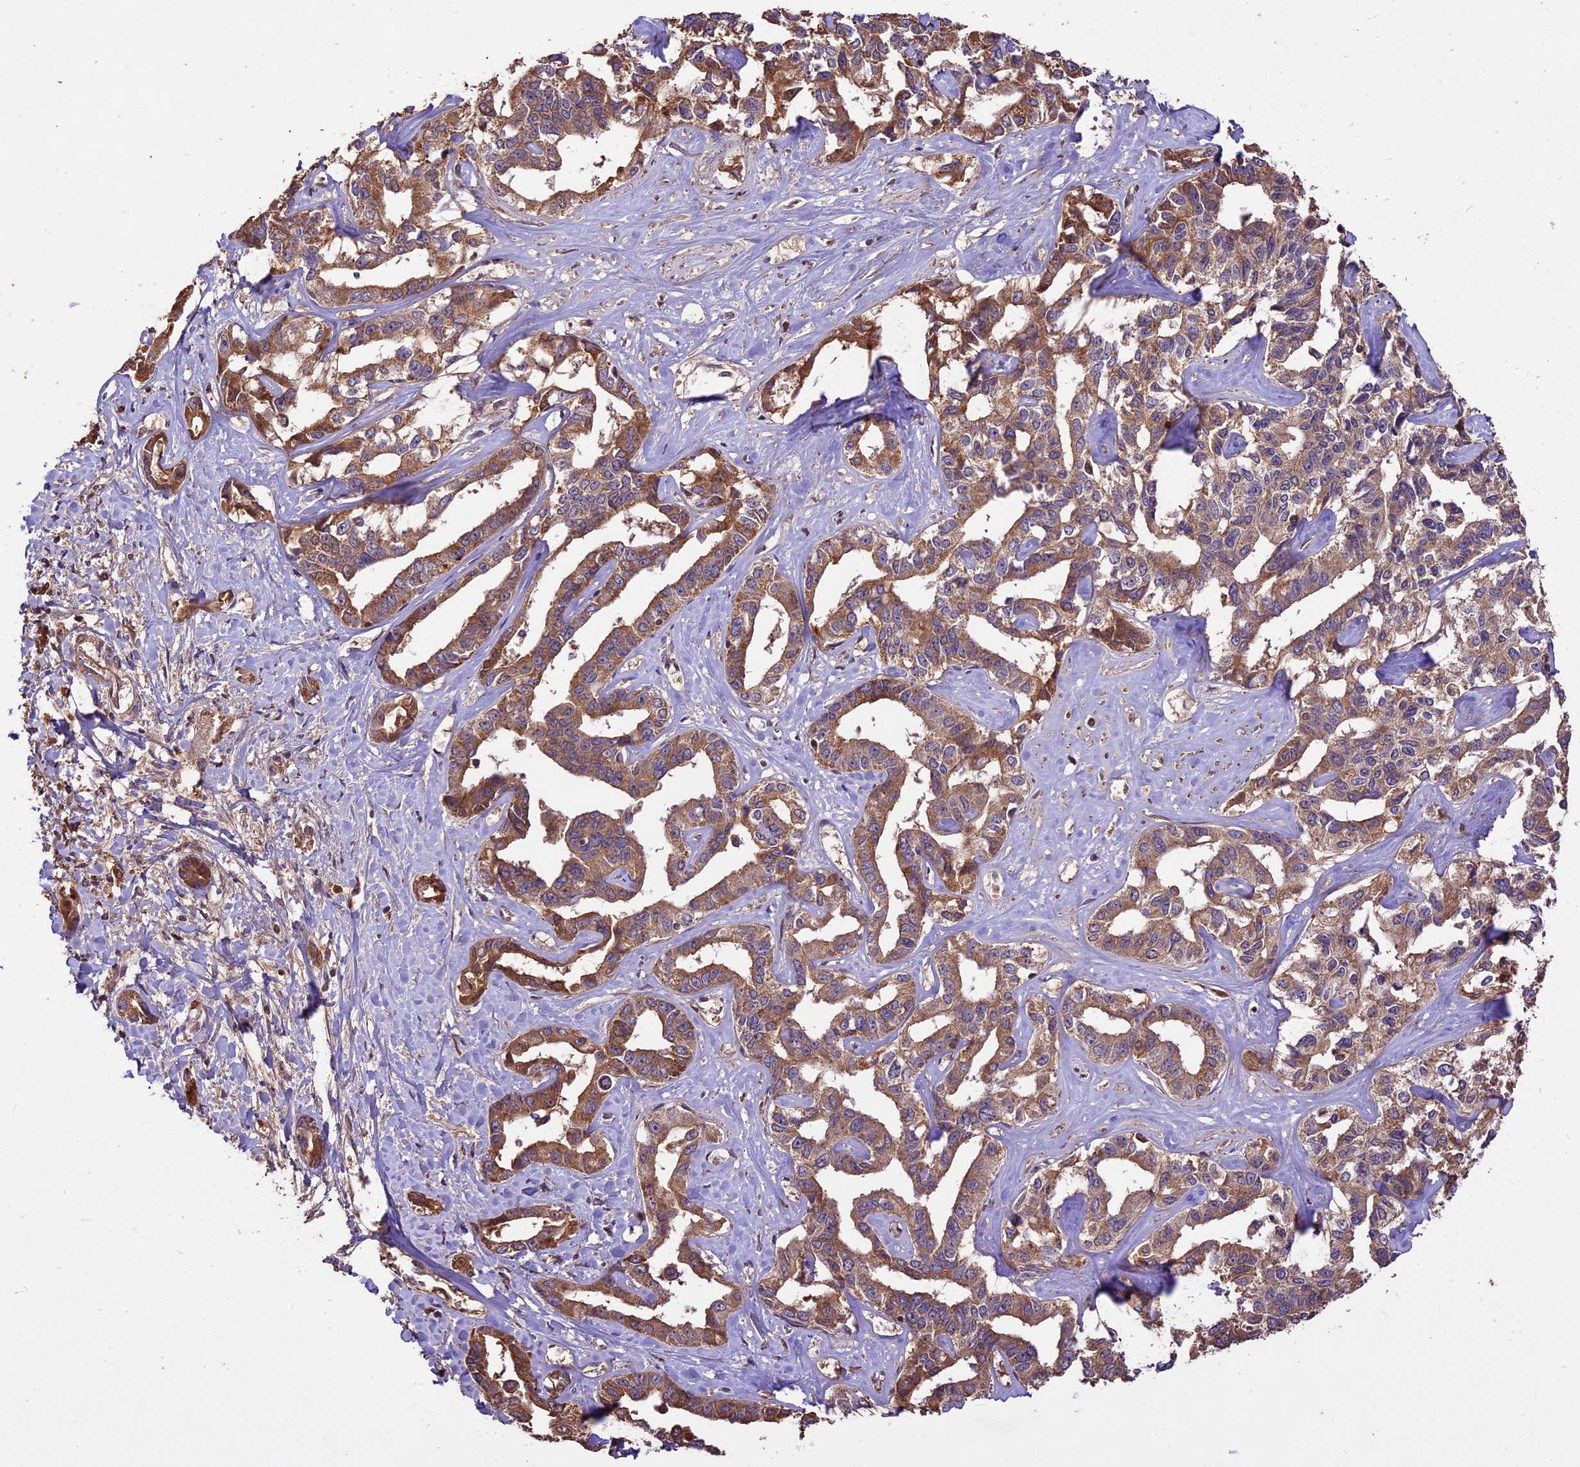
{"staining": {"intensity": "moderate", "quantity": ">75%", "location": "cytoplasmic/membranous"}, "tissue": "liver cancer", "cell_type": "Tumor cells", "image_type": "cancer", "snomed": [{"axis": "morphology", "description": "Cholangiocarcinoma"}, {"axis": "topography", "description": "Liver"}], "caption": "This micrograph reveals immunohistochemistry (IHC) staining of liver cancer, with medium moderate cytoplasmic/membranous staining in approximately >75% of tumor cells.", "gene": "CRLF1", "patient": {"sex": "male", "age": 59}}